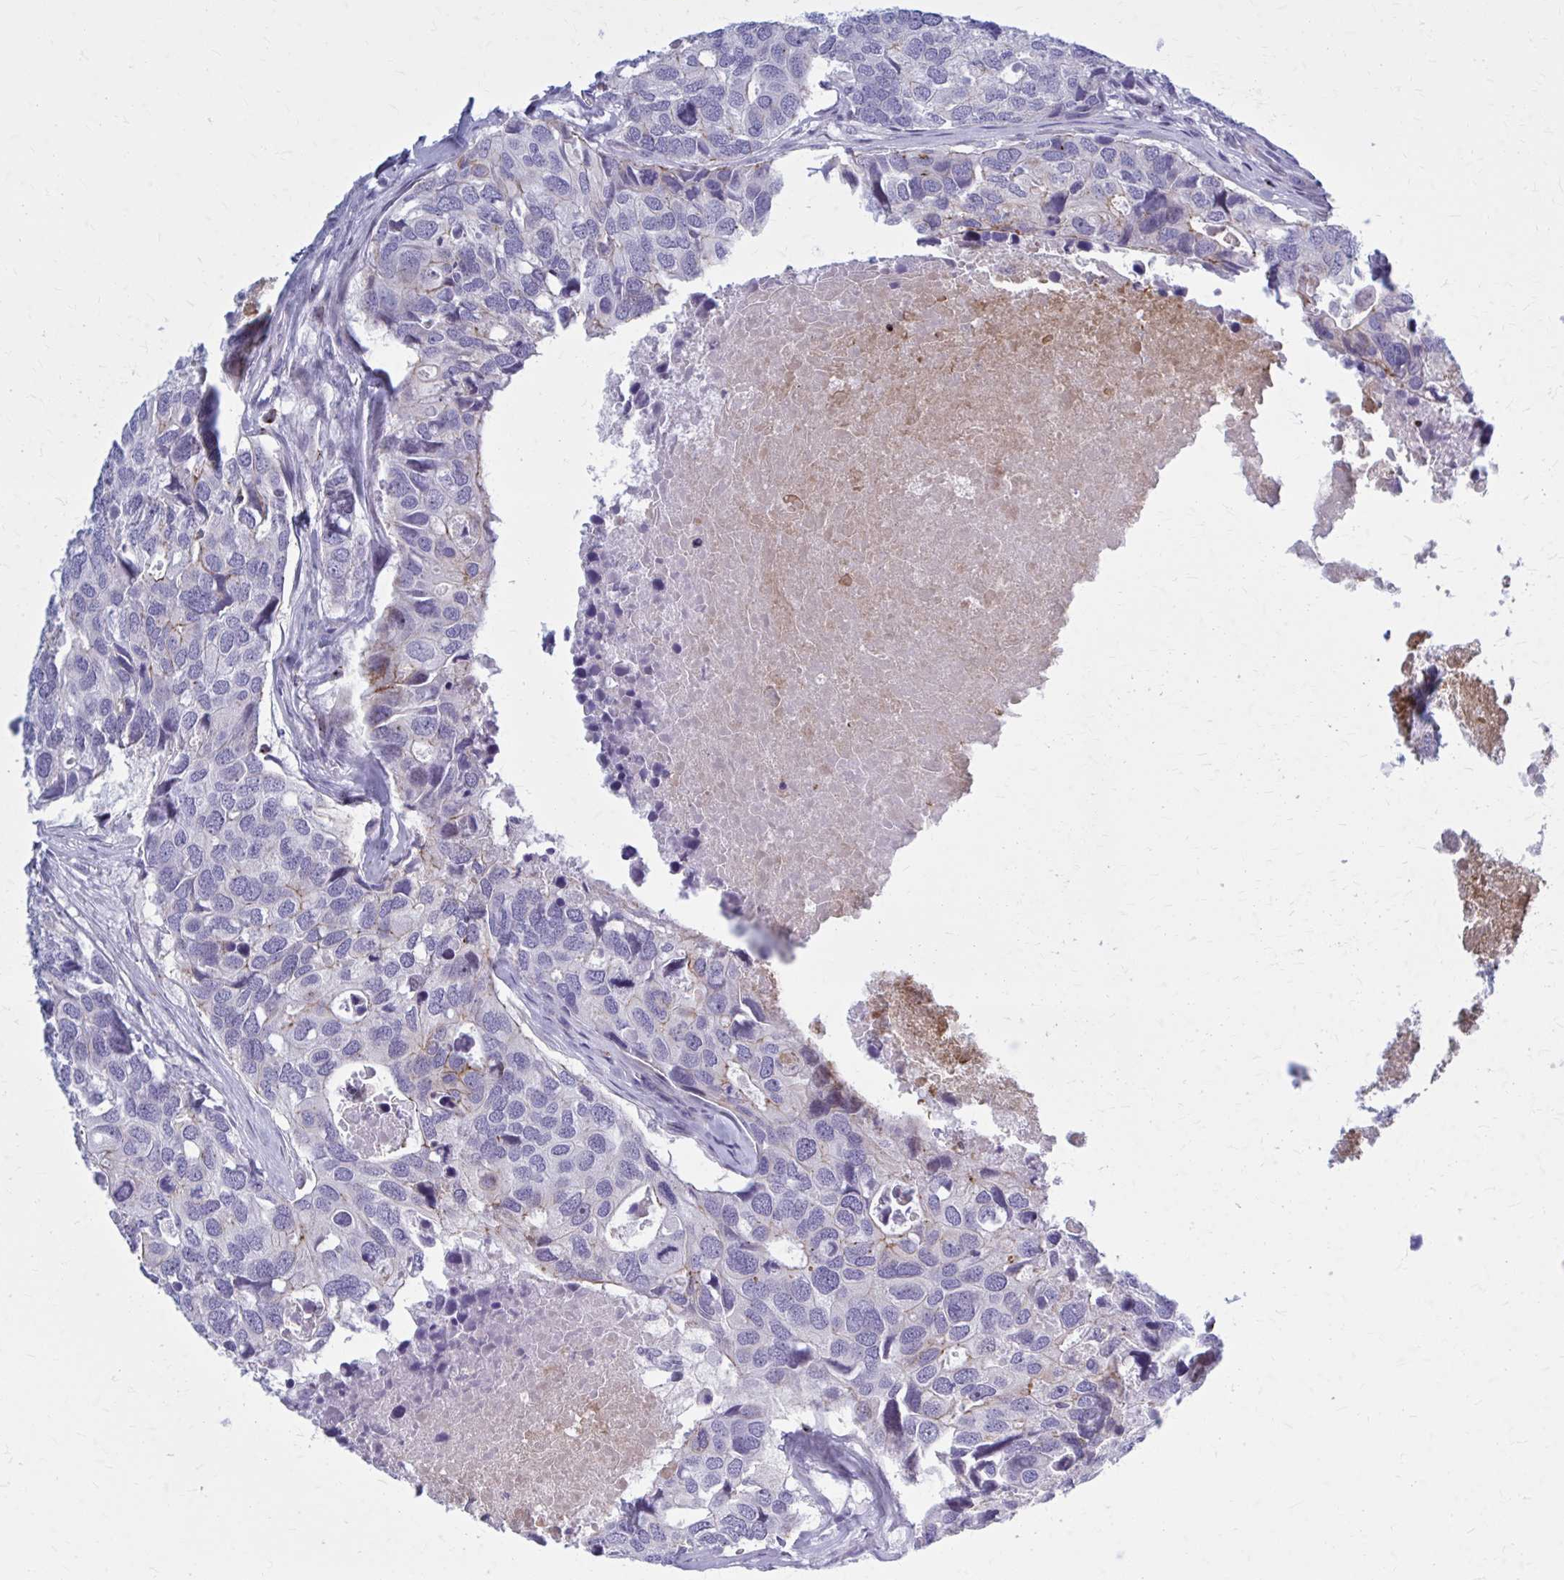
{"staining": {"intensity": "negative", "quantity": "none", "location": "none"}, "tissue": "breast cancer", "cell_type": "Tumor cells", "image_type": "cancer", "snomed": [{"axis": "morphology", "description": "Duct carcinoma"}, {"axis": "topography", "description": "Breast"}], "caption": "Breast cancer (infiltrating ductal carcinoma) stained for a protein using immunohistochemistry displays no positivity tumor cells.", "gene": "PEDS1", "patient": {"sex": "female", "age": 83}}